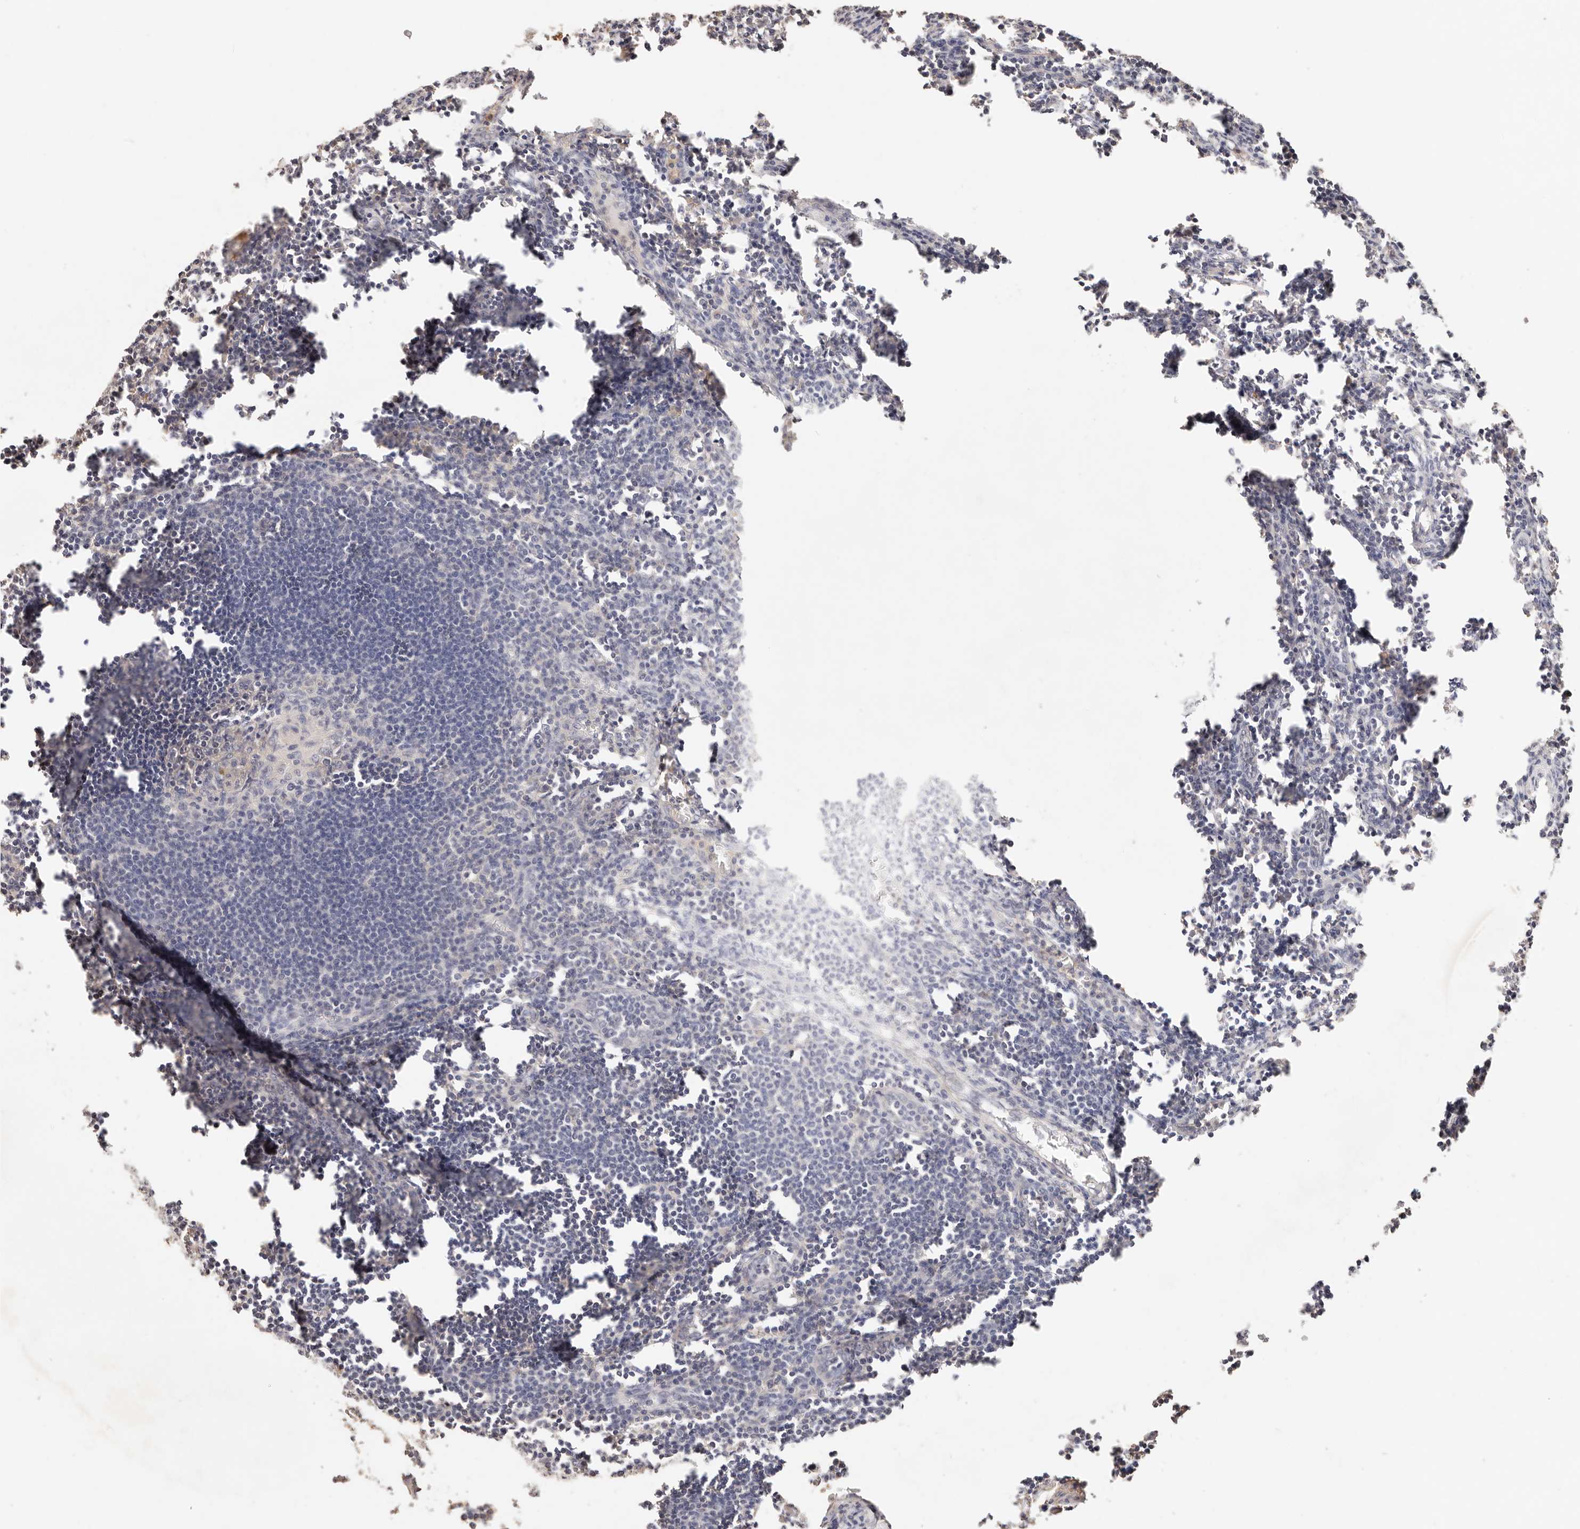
{"staining": {"intensity": "negative", "quantity": "none", "location": "none"}, "tissue": "lymph node", "cell_type": "Germinal center cells", "image_type": "normal", "snomed": [{"axis": "morphology", "description": "Normal tissue, NOS"}, {"axis": "morphology", "description": "Malignant melanoma, Metastatic site"}, {"axis": "topography", "description": "Lymph node"}], "caption": "A high-resolution photomicrograph shows immunohistochemistry staining of normal lymph node, which demonstrates no significant expression in germinal center cells. Nuclei are stained in blue.", "gene": "CXADR", "patient": {"sex": "male", "age": 41}}